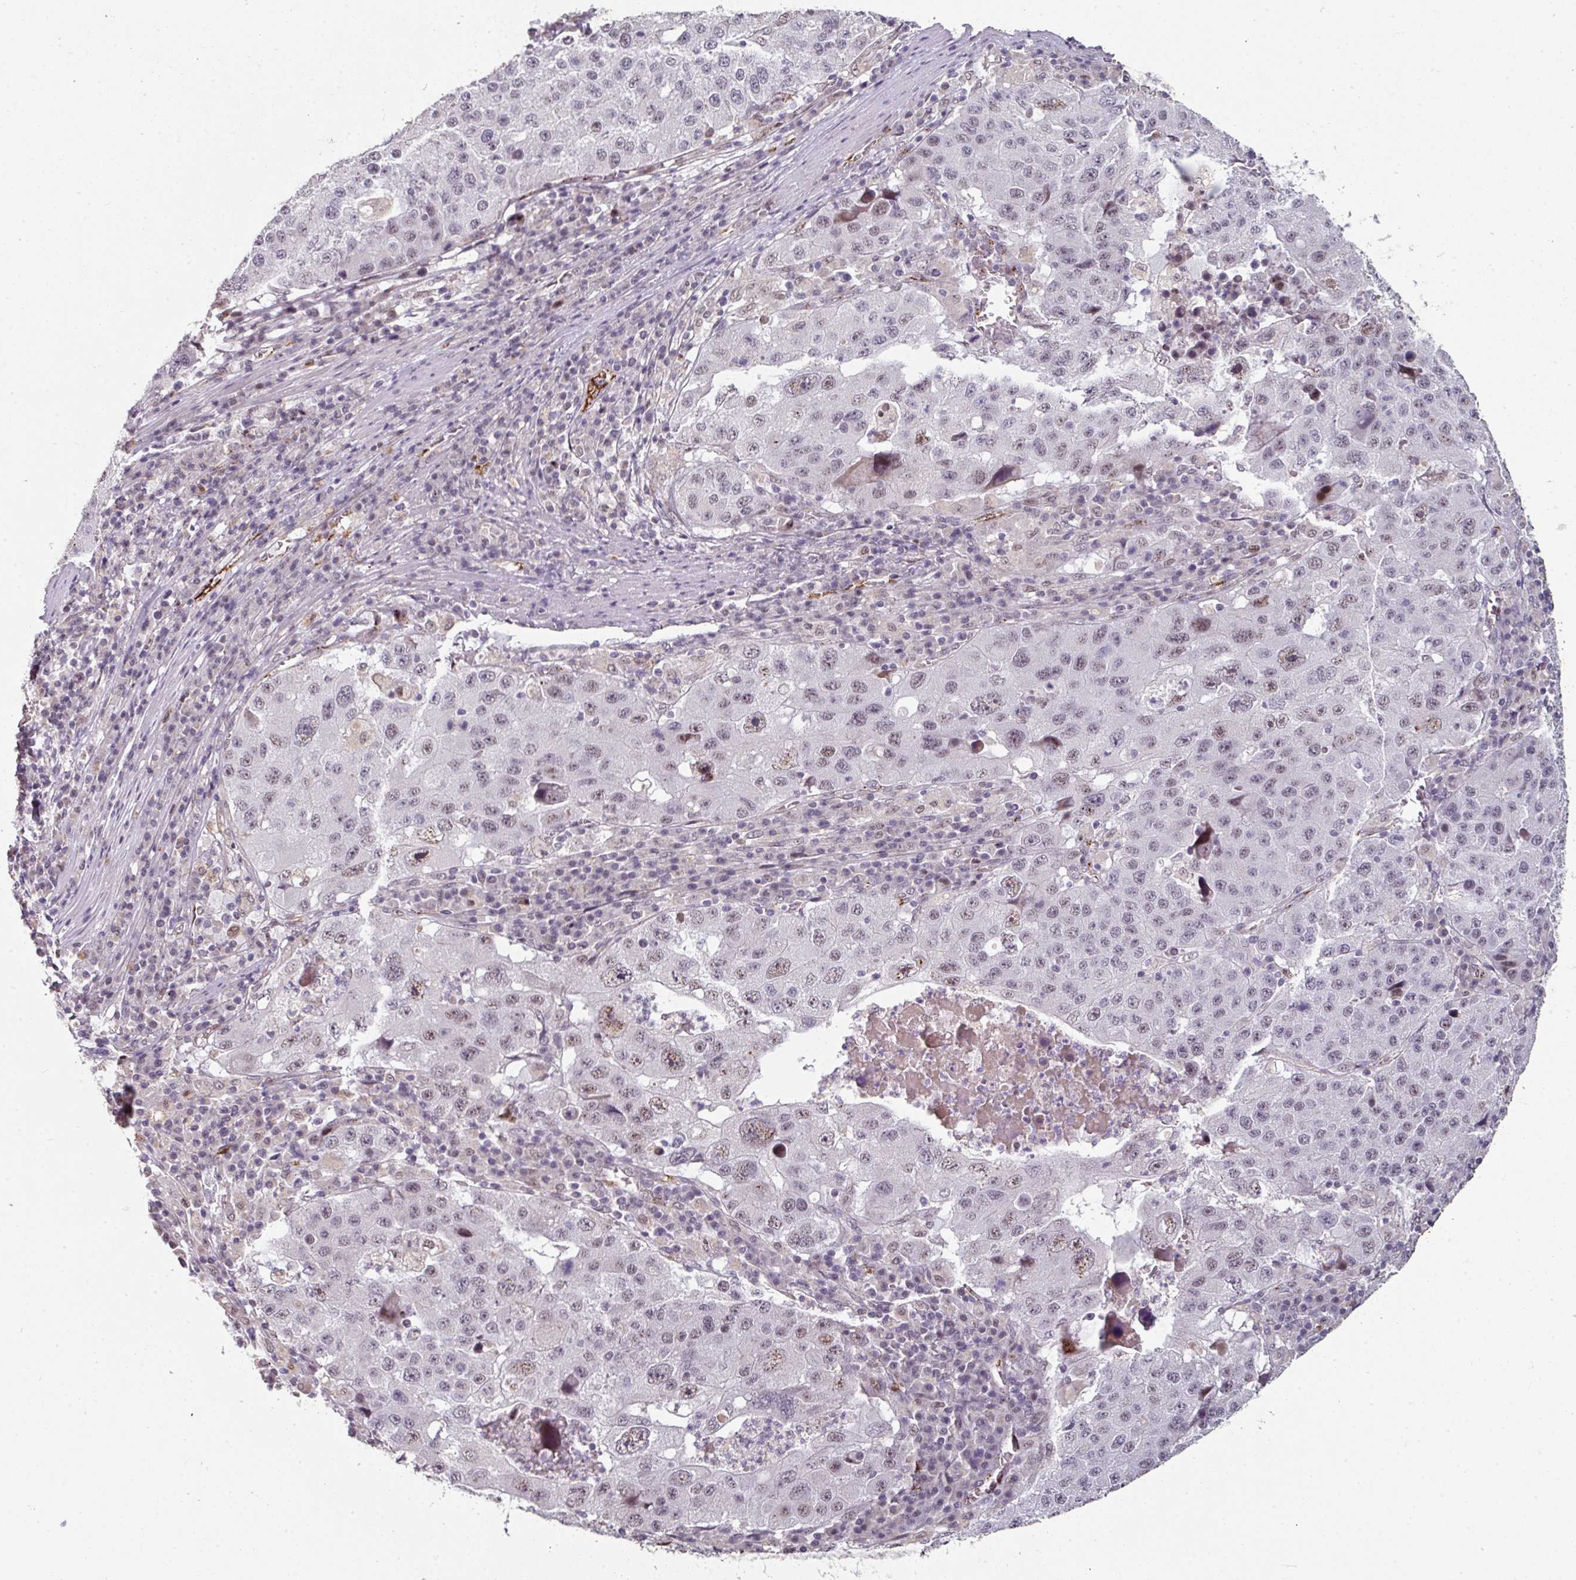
{"staining": {"intensity": "moderate", "quantity": "<25%", "location": "nuclear"}, "tissue": "stomach cancer", "cell_type": "Tumor cells", "image_type": "cancer", "snomed": [{"axis": "morphology", "description": "Adenocarcinoma, NOS"}, {"axis": "topography", "description": "Stomach"}], "caption": "Adenocarcinoma (stomach) tissue demonstrates moderate nuclear staining in approximately <25% of tumor cells", "gene": "SIDT2", "patient": {"sex": "male", "age": 71}}